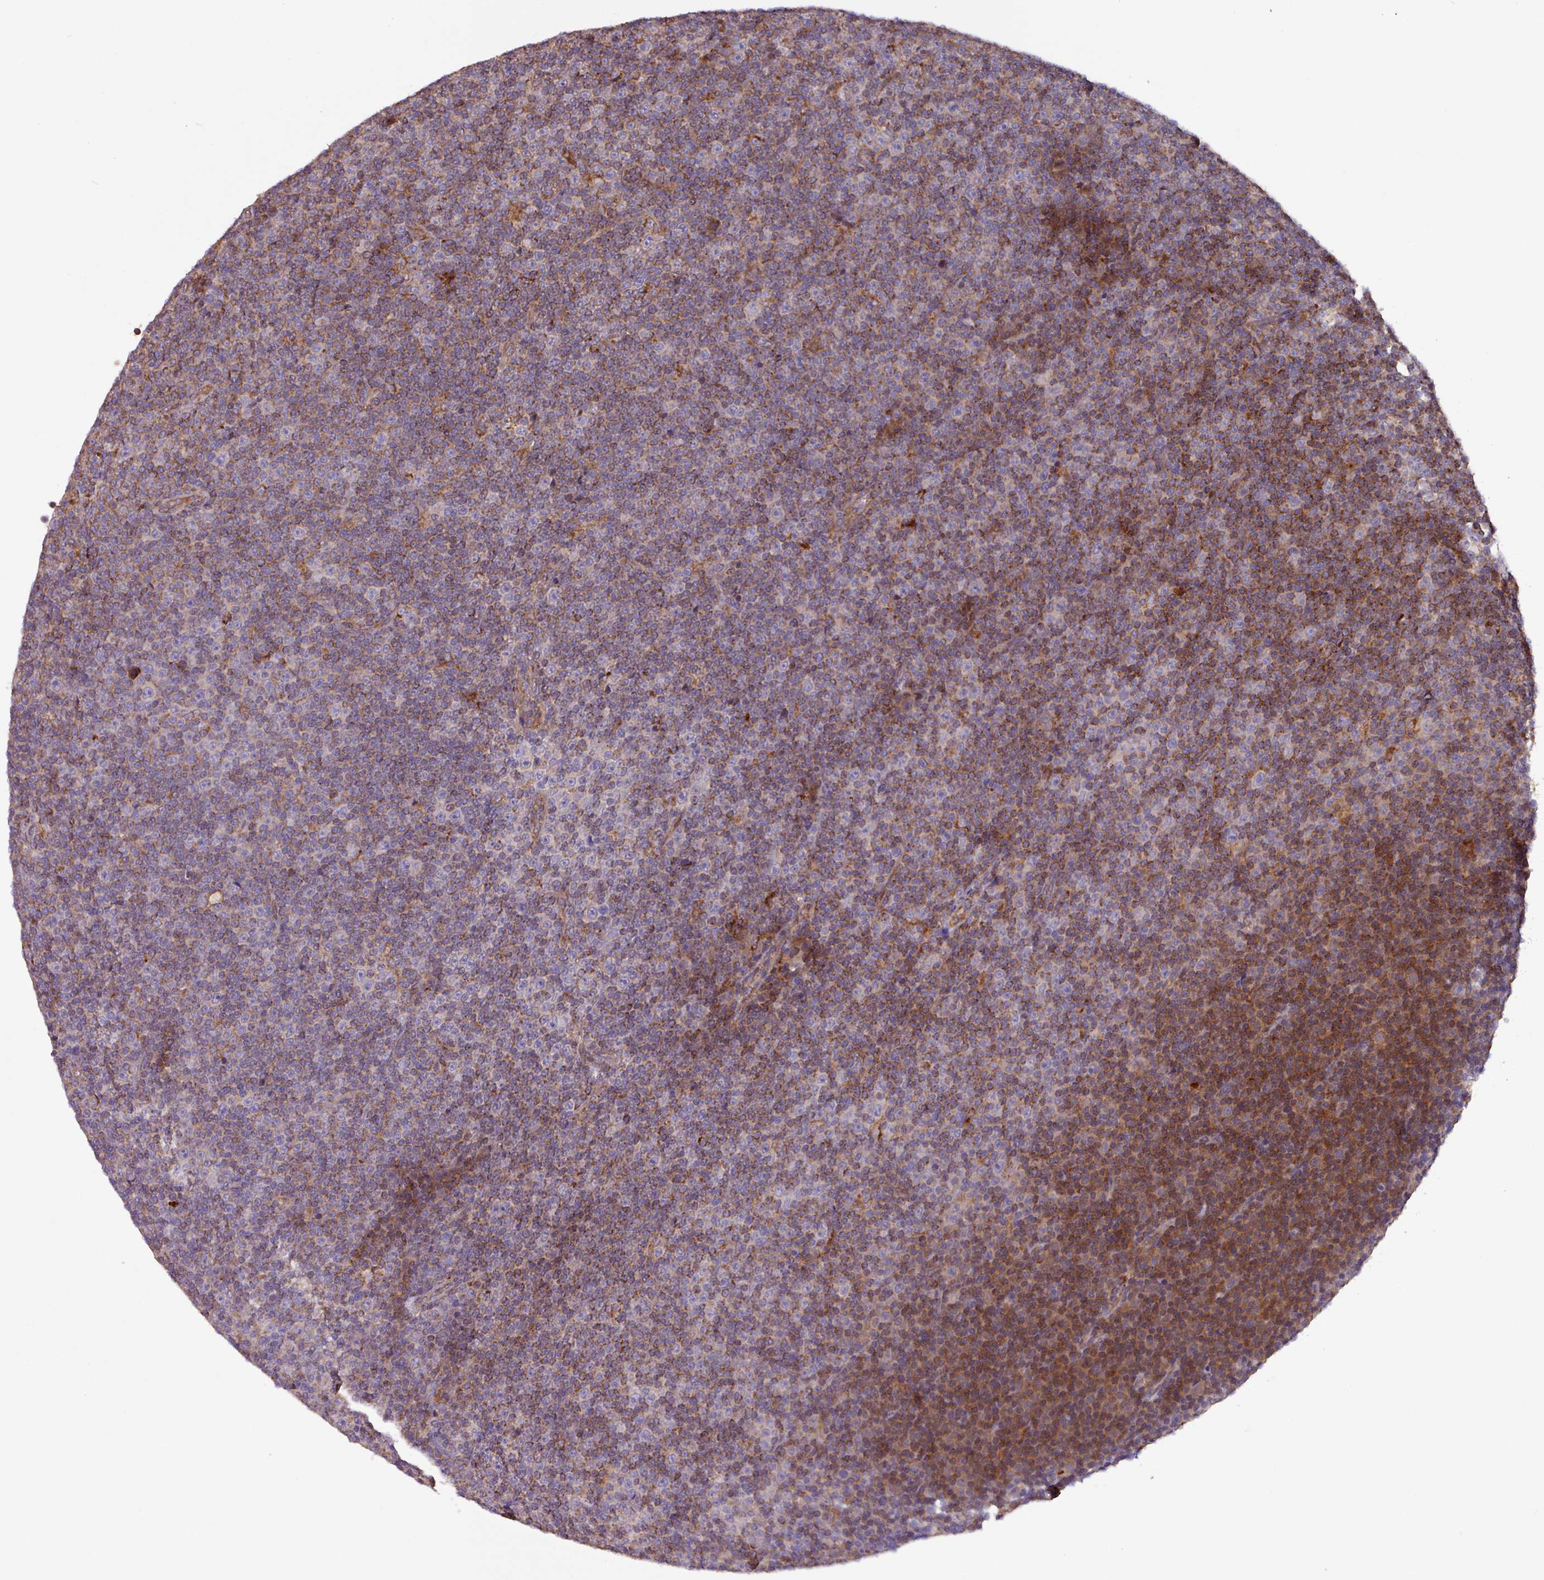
{"staining": {"intensity": "moderate", "quantity": "25%-75%", "location": "cytoplasmic/membranous"}, "tissue": "lymphoma", "cell_type": "Tumor cells", "image_type": "cancer", "snomed": [{"axis": "morphology", "description": "Malignant lymphoma, non-Hodgkin's type, Low grade"}, {"axis": "topography", "description": "Lymph node"}], "caption": "Immunohistochemistry (IHC) staining of malignant lymphoma, non-Hodgkin's type (low-grade), which displays medium levels of moderate cytoplasmic/membranous positivity in approximately 25%-75% of tumor cells indicating moderate cytoplasmic/membranous protein staining. The staining was performed using DAB (3,3'-diaminobenzidine) (brown) for protein detection and nuclei were counterstained in hematoxylin (blue).", "gene": "PTPRQ", "patient": {"sex": "female", "age": 67}}